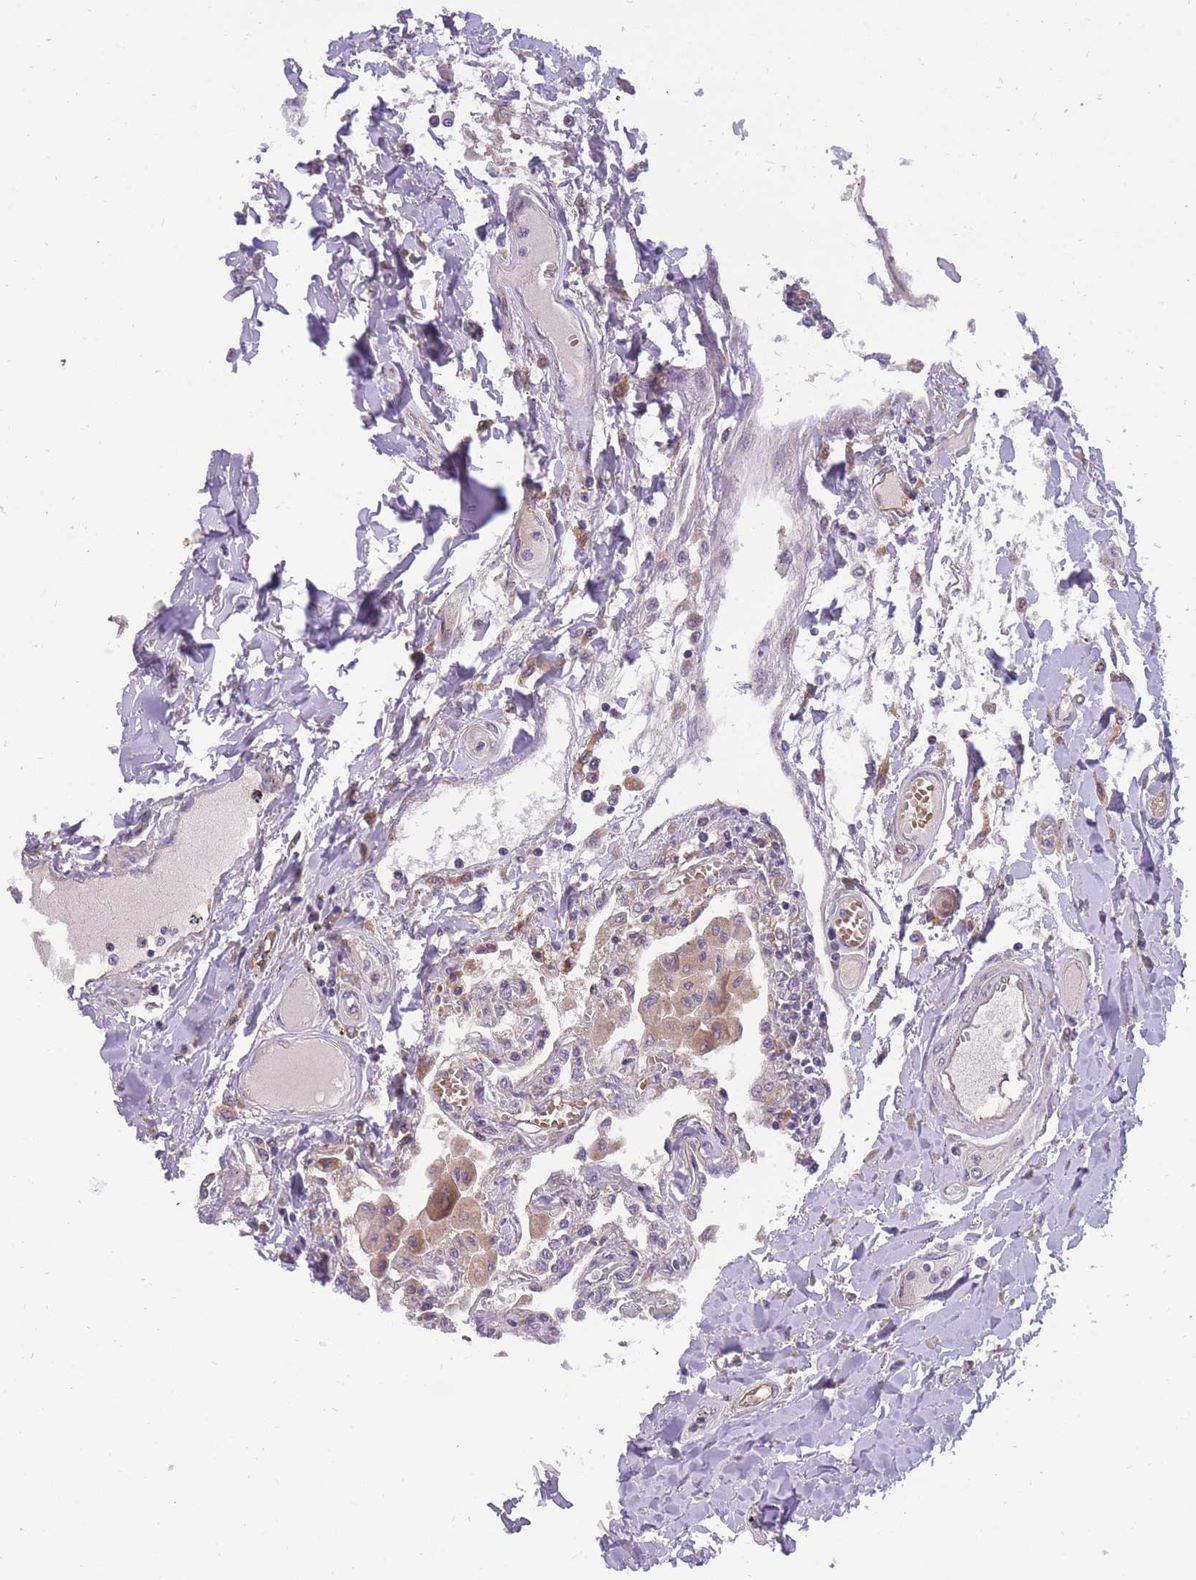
{"staining": {"intensity": "moderate", "quantity": "<25%", "location": "cytoplasmic/membranous"}, "tissue": "lung", "cell_type": "Alveolar cells", "image_type": "normal", "snomed": [{"axis": "morphology", "description": "Normal tissue, NOS"}, {"axis": "topography", "description": "Bronchus"}, {"axis": "topography", "description": "Lung"}], "caption": "This image displays immunohistochemistry (IHC) staining of benign lung, with low moderate cytoplasmic/membranous expression in about <25% of alveolar cells.", "gene": "CRYGN", "patient": {"sex": "female", "age": 49}}